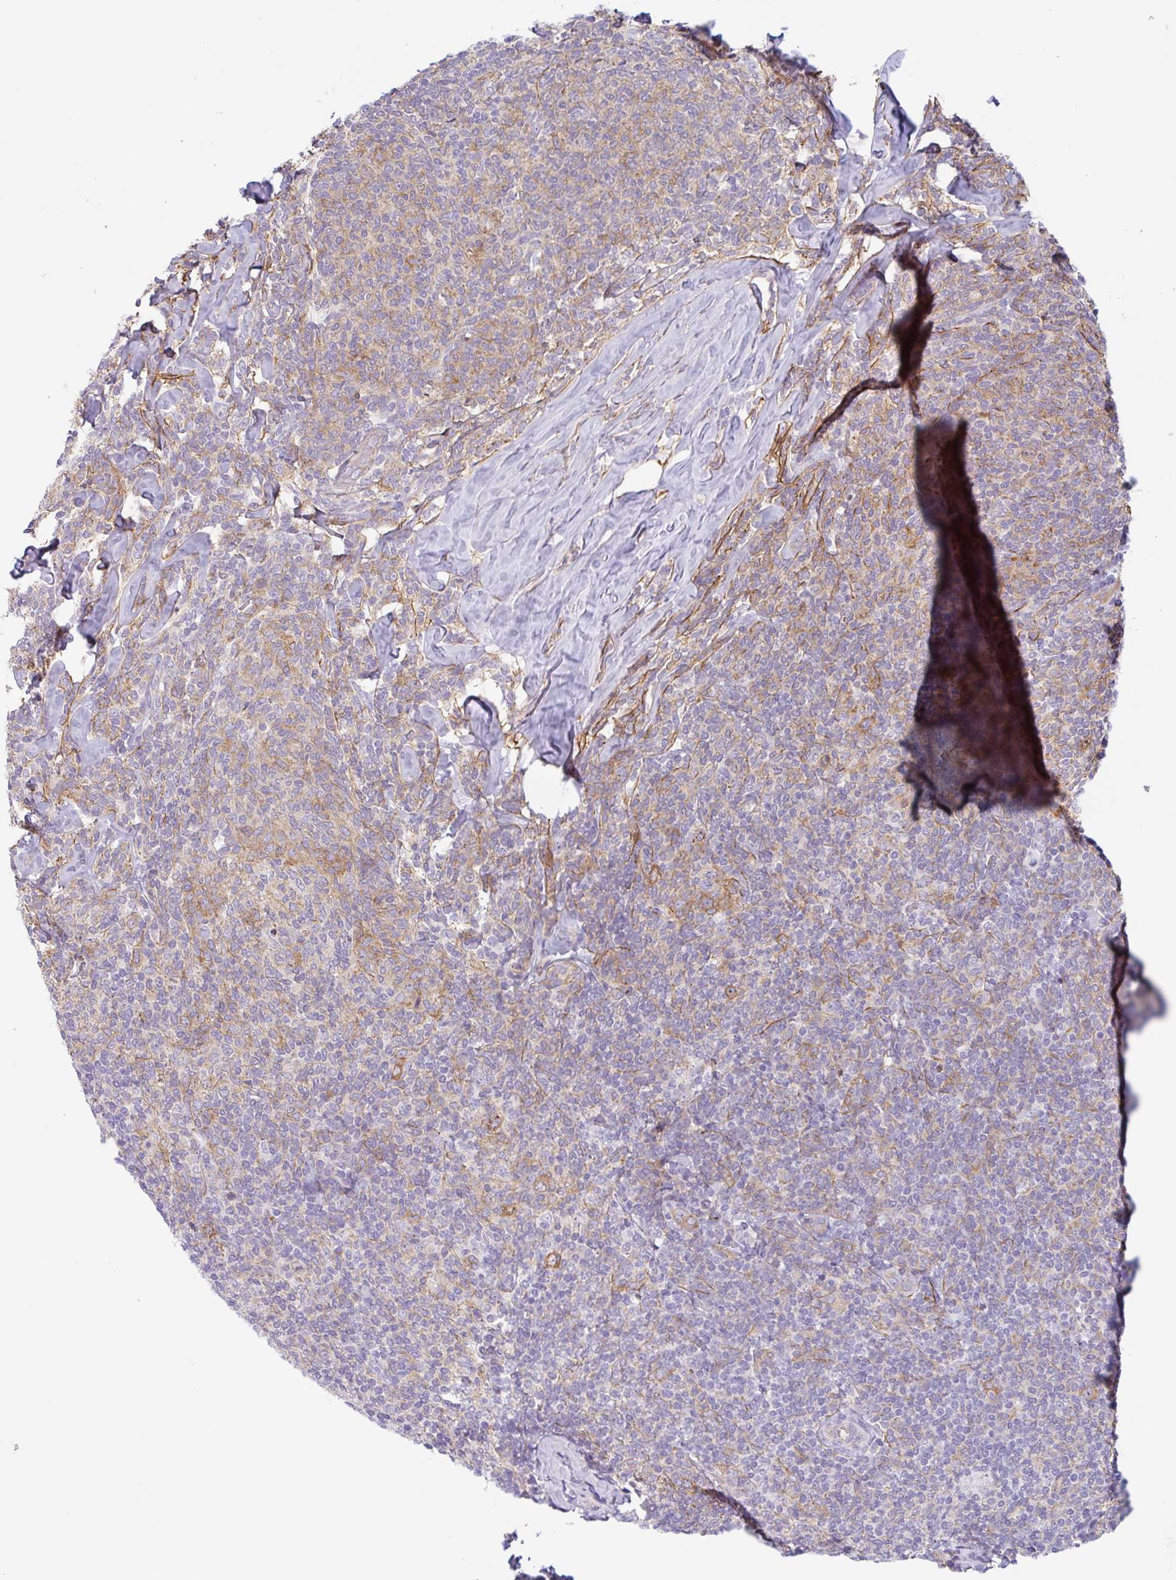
{"staining": {"intensity": "weak", "quantity": "25%-75%", "location": "cytoplasmic/membranous"}, "tissue": "lymphoma", "cell_type": "Tumor cells", "image_type": "cancer", "snomed": [{"axis": "morphology", "description": "Malignant lymphoma, non-Hodgkin's type, Low grade"}, {"axis": "topography", "description": "Lymph node"}], "caption": "A brown stain labels weak cytoplasmic/membranous staining of a protein in lymphoma tumor cells. (brown staining indicates protein expression, while blue staining denotes nuclei).", "gene": "MYH10", "patient": {"sex": "female", "age": 56}}